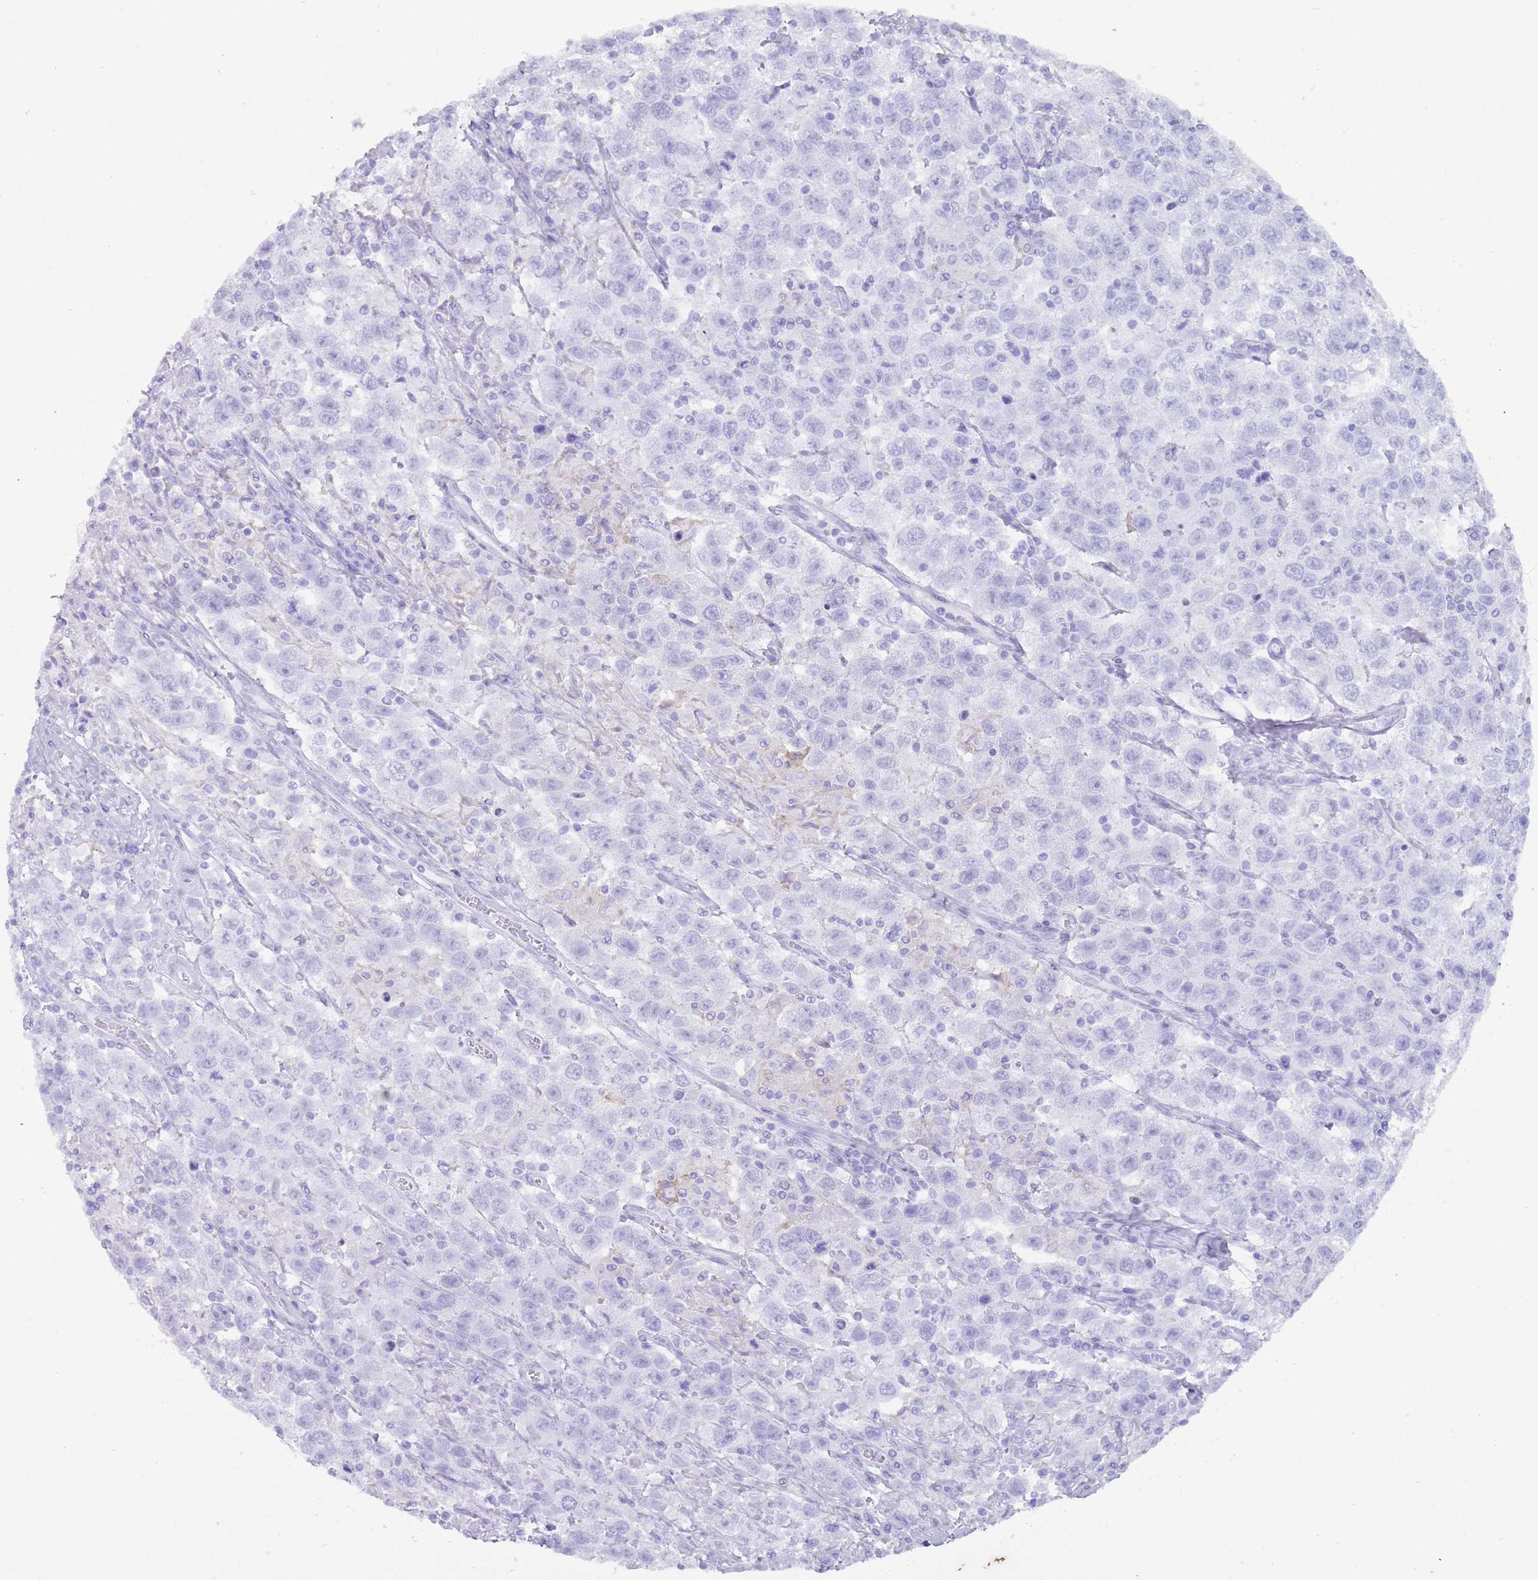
{"staining": {"intensity": "negative", "quantity": "none", "location": "none"}, "tissue": "testis cancer", "cell_type": "Tumor cells", "image_type": "cancer", "snomed": [{"axis": "morphology", "description": "Seminoma, NOS"}, {"axis": "topography", "description": "Testis"}], "caption": "Immunohistochemical staining of human testis cancer displays no significant staining in tumor cells.", "gene": "HDAC8", "patient": {"sex": "male", "age": 41}}